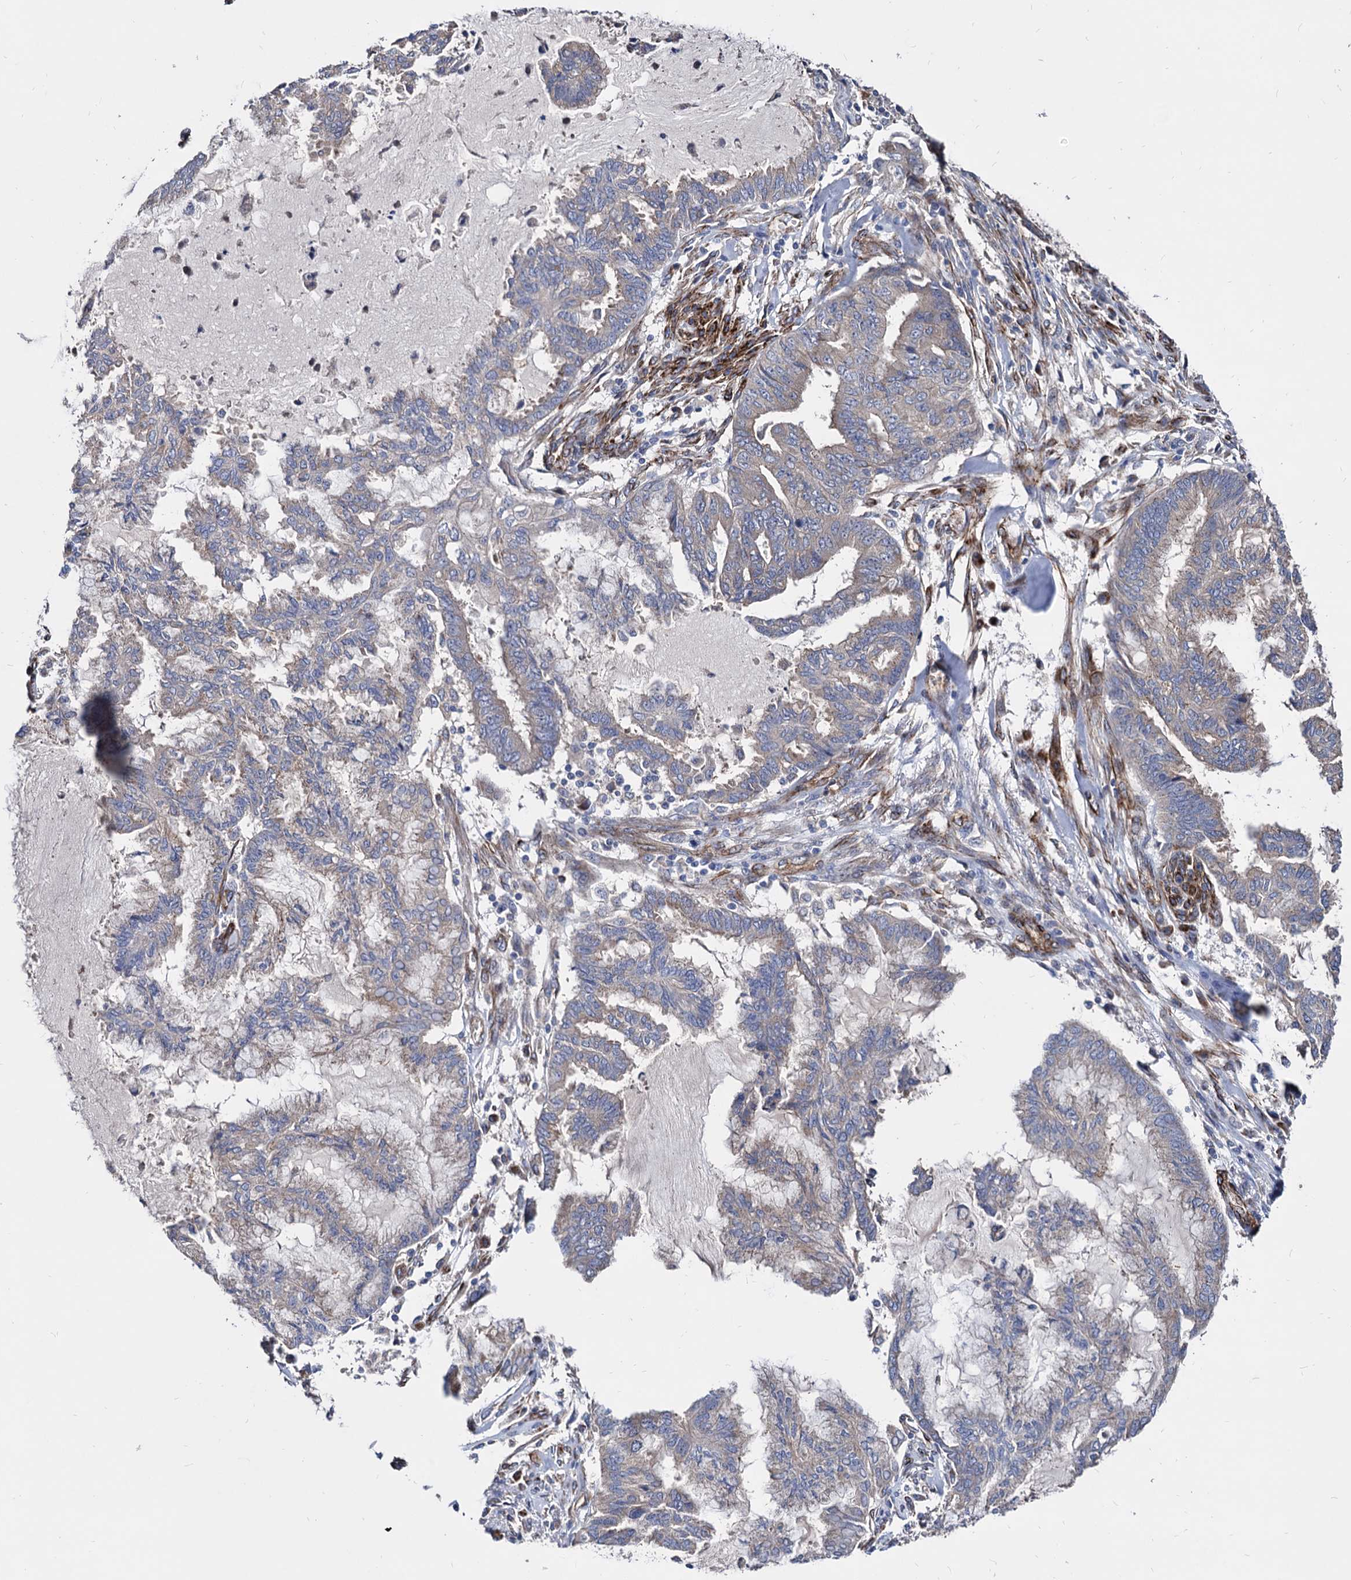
{"staining": {"intensity": "weak", "quantity": "<25%", "location": "cytoplasmic/membranous"}, "tissue": "endometrial cancer", "cell_type": "Tumor cells", "image_type": "cancer", "snomed": [{"axis": "morphology", "description": "Adenocarcinoma, NOS"}, {"axis": "topography", "description": "Endometrium"}], "caption": "Immunohistochemistry photomicrograph of neoplastic tissue: human endometrial cancer stained with DAB shows no significant protein staining in tumor cells.", "gene": "WDR11", "patient": {"sex": "female", "age": 86}}